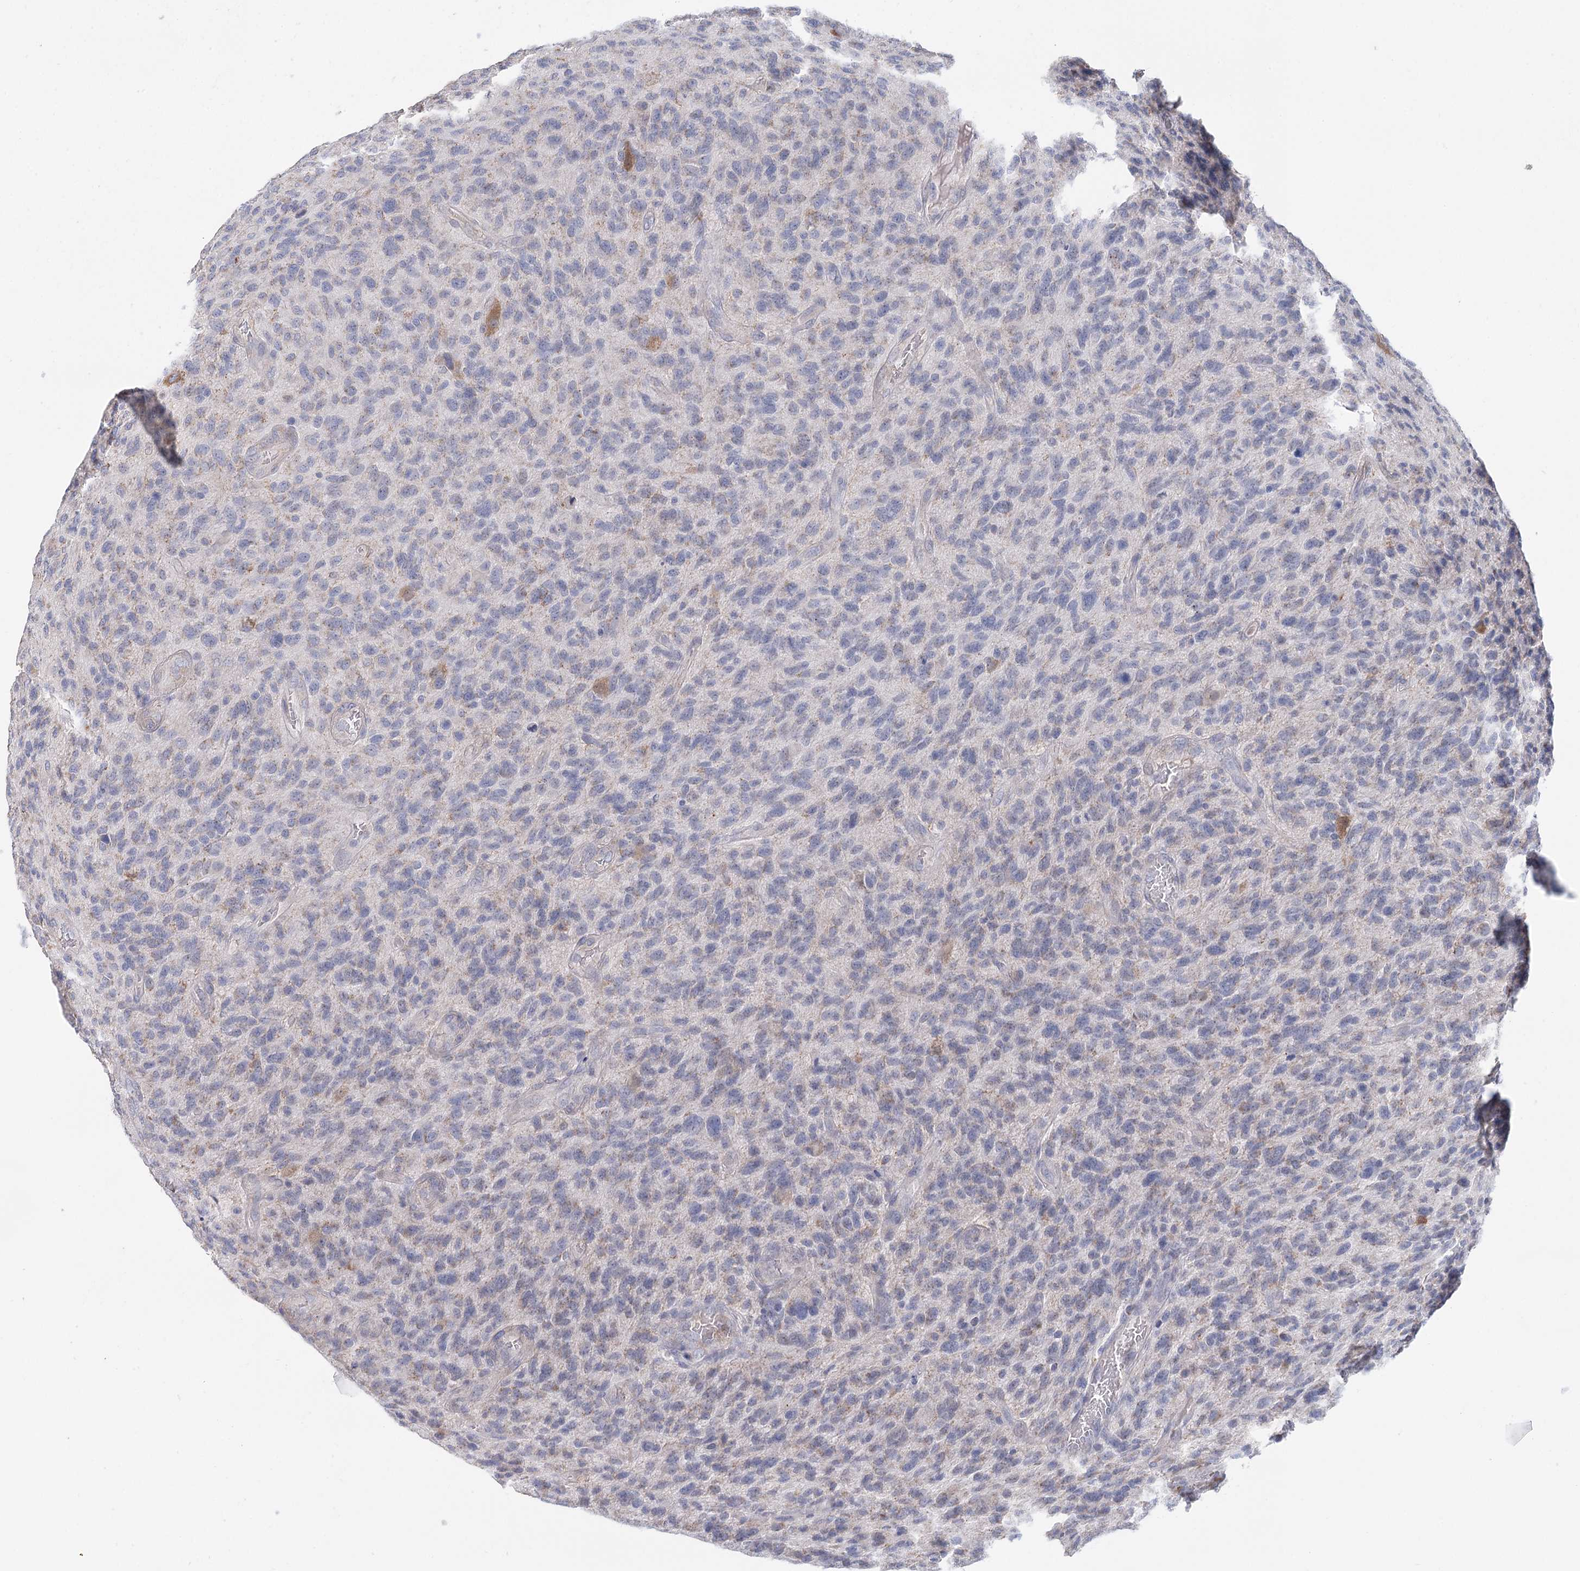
{"staining": {"intensity": "weak", "quantity": "<25%", "location": "cytoplasmic/membranous"}, "tissue": "glioma", "cell_type": "Tumor cells", "image_type": "cancer", "snomed": [{"axis": "morphology", "description": "Glioma, malignant, High grade"}, {"axis": "topography", "description": "Brain"}], "caption": "Immunohistochemical staining of glioma displays no significant positivity in tumor cells. Brightfield microscopy of immunohistochemistry (IHC) stained with DAB (brown) and hematoxylin (blue), captured at high magnification.", "gene": "ARHGAP44", "patient": {"sex": "male", "age": 47}}